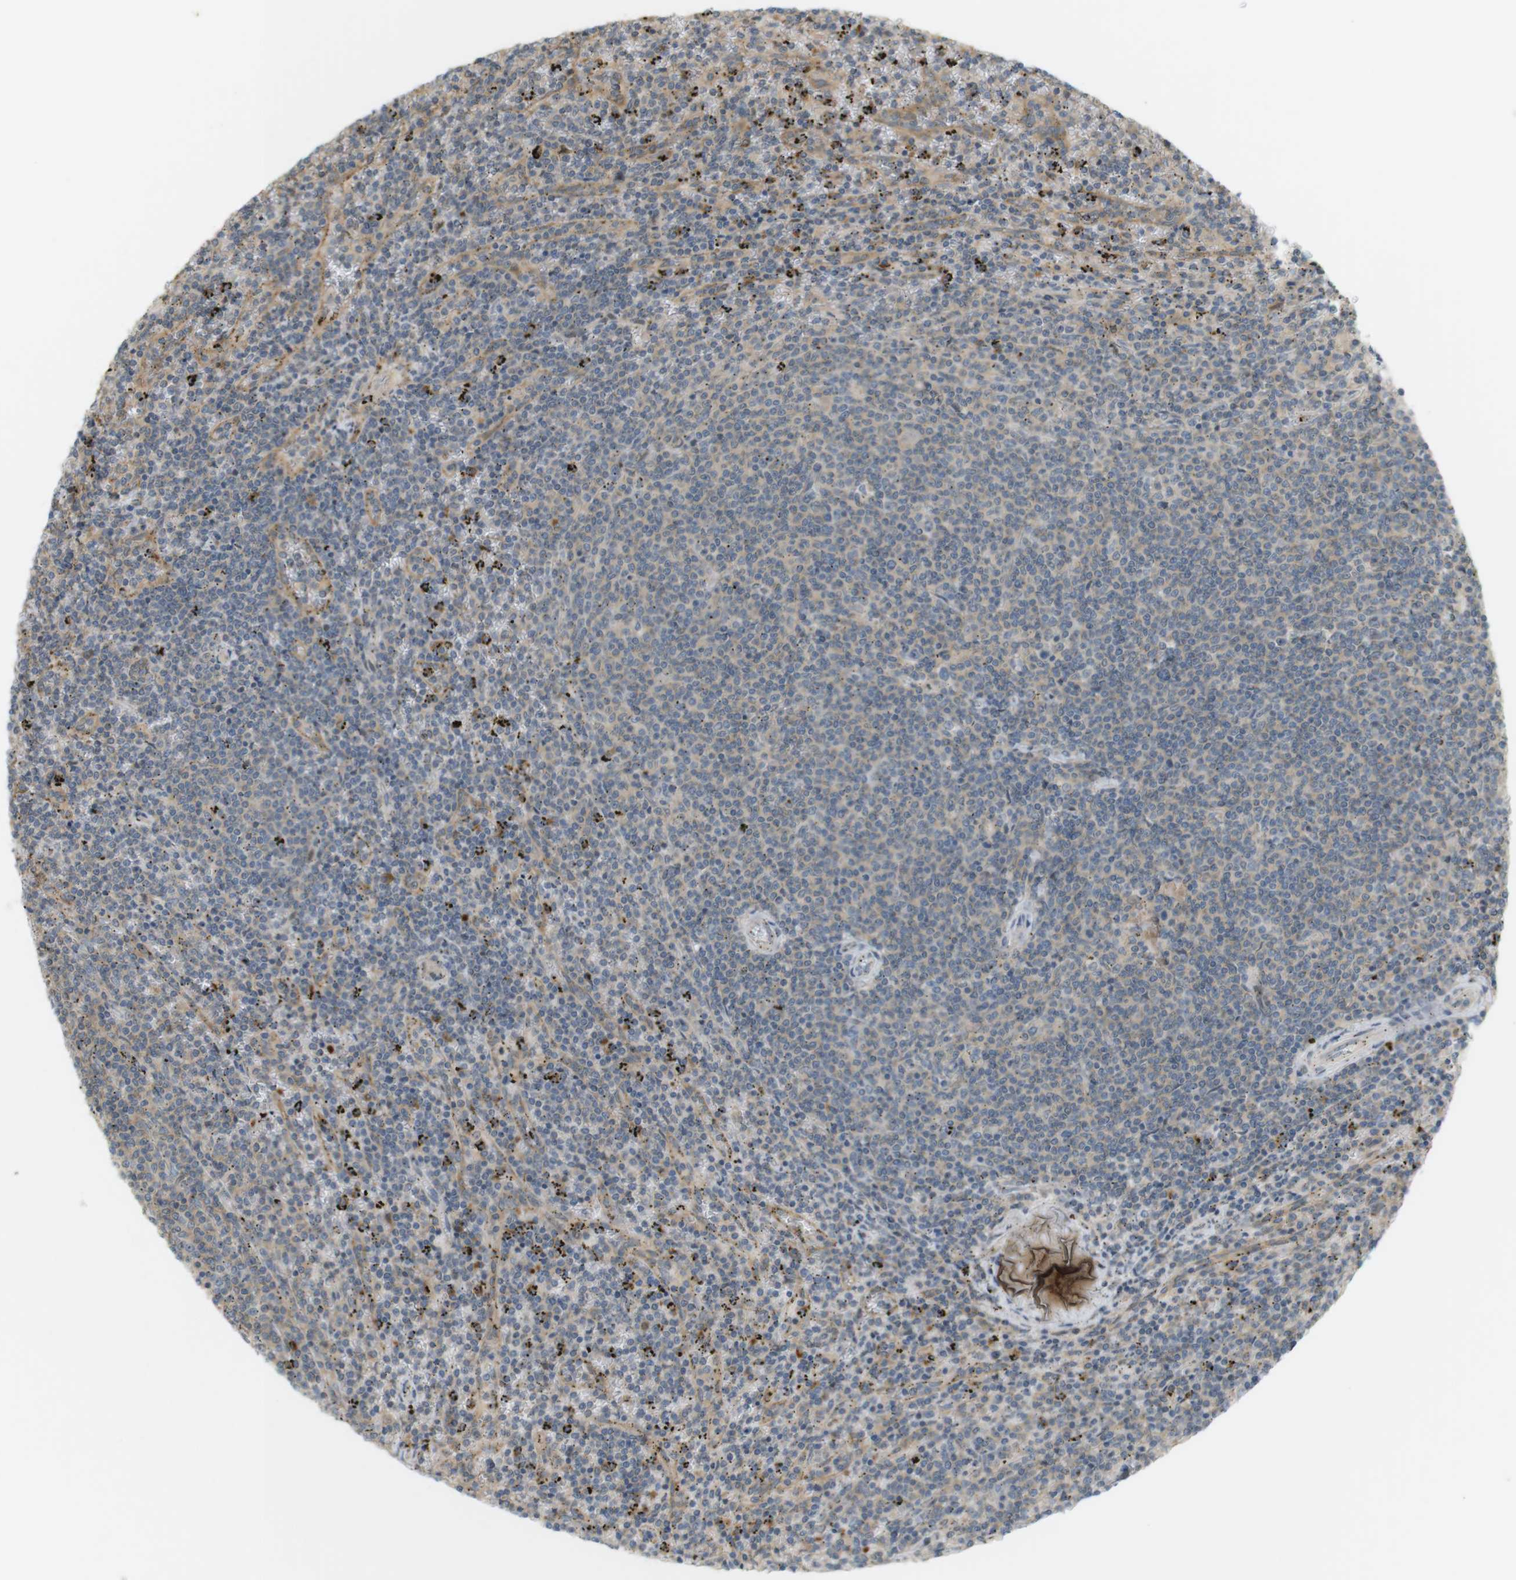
{"staining": {"intensity": "negative", "quantity": "none", "location": "none"}, "tissue": "lymphoma", "cell_type": "Tumor cells", "image_type": "cancer", "snomed": [{"axis": "morphology", "description": "Malignant lymphoma, non-Hodgkin's type, Low grade"}, {"axis": "topography", "description": "Spleen"}], "caption": "Tumor cells are negative for brown protein staining in malignant lymphoma, non-Hodgkin's type (low-grade).", "gene": "CLRN3", "patient": {"sex": "female", "age": 50}}